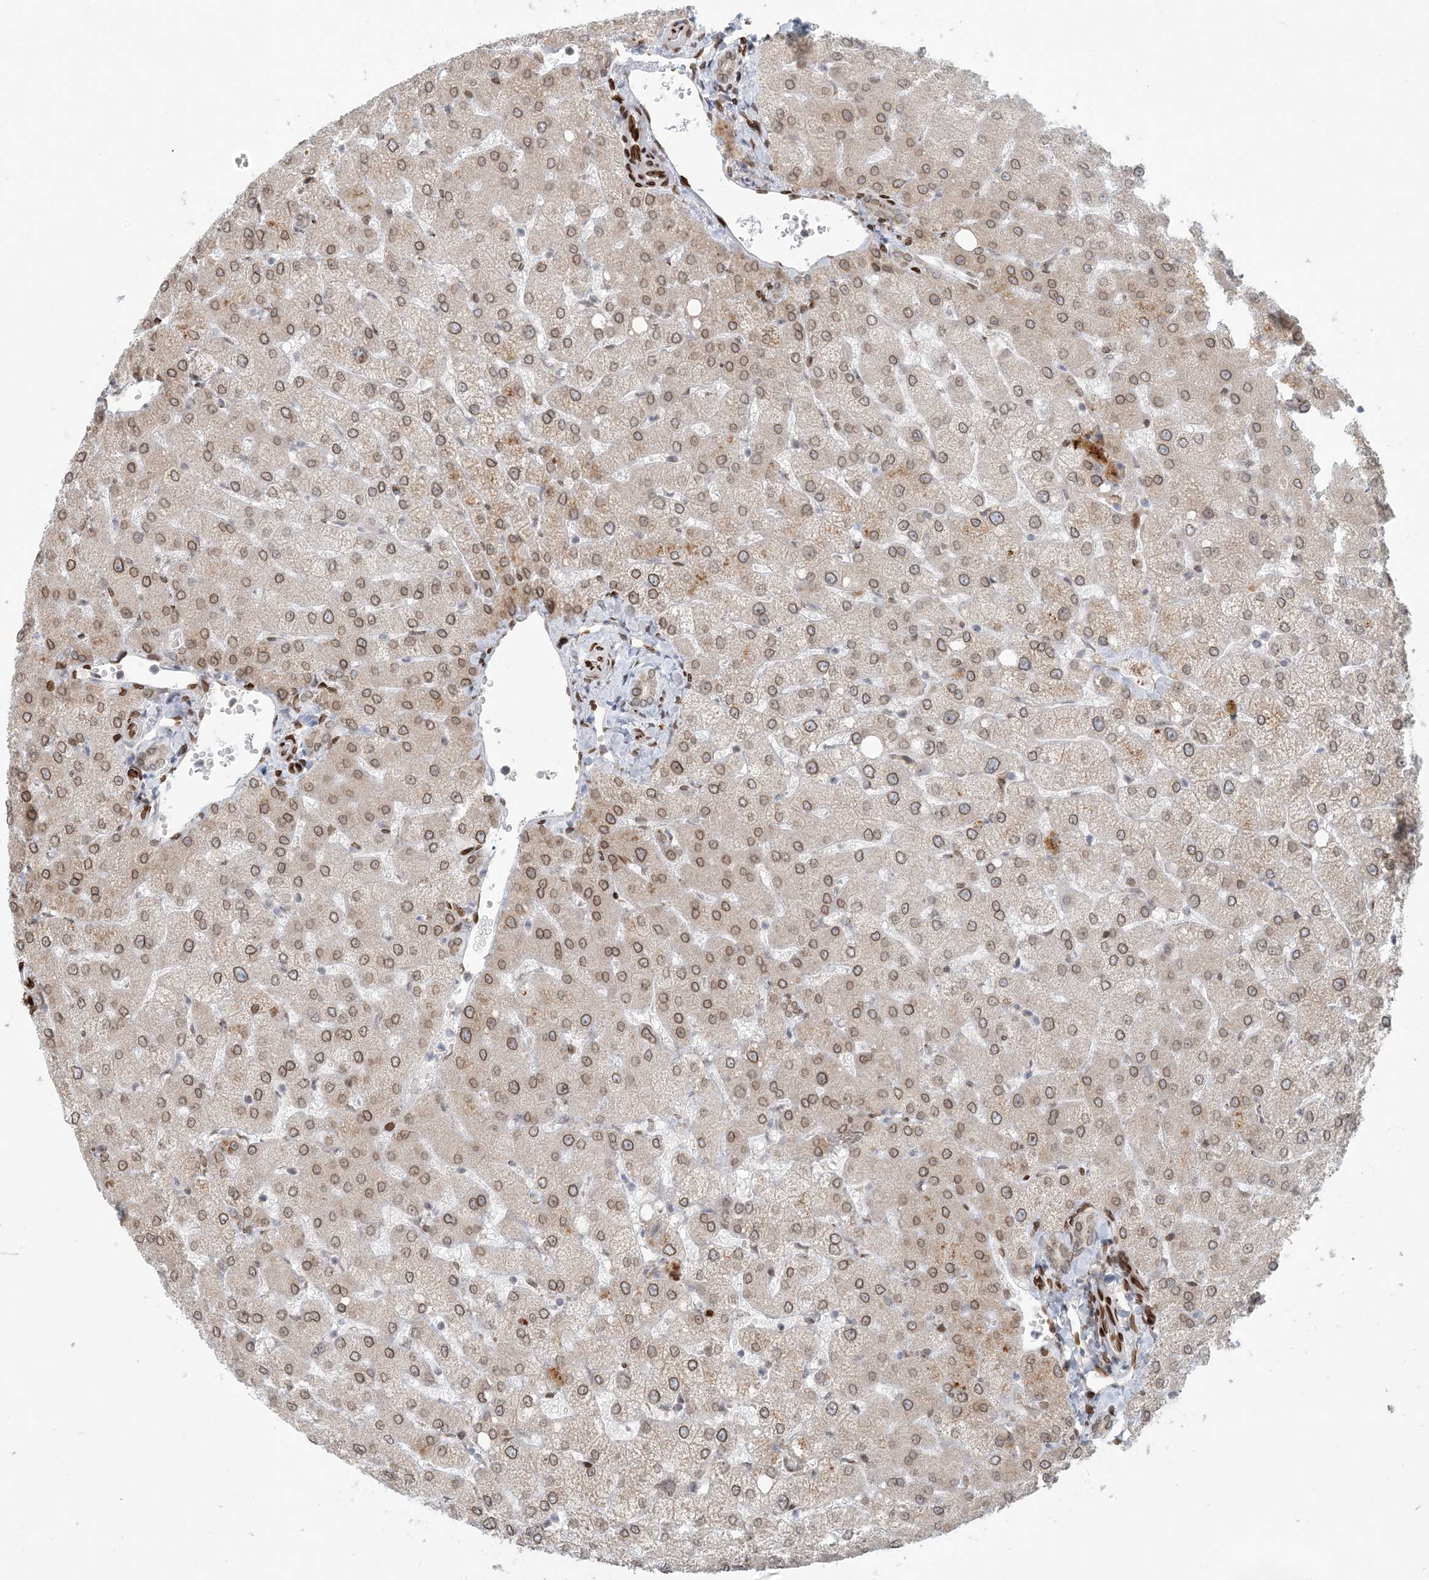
{"staining": {"intensity": "weak", "quantity": "<25%", "location": "cytoplasmic/membranous,nuclear"}, "tissue": "liver", "cell_type": "Cholangiocytes", "image_type": "normal", "snomed": [{"axis": "morphology", "description": "Normal tissue, NOS"}, {"axis": "topography", "description": "Liver"}], "caption": "This is a micrograph of IHC staining of unremarkable liver, which shows no staining in cholangiocytes. Brightfield microscopy of immunohistochemistry (IHC) stained with DAB (brown) and hematoxylin (blue), captured at high magnification.", "gene": "SLC35A2", "patient": {"sex": "female", "age": 54}}